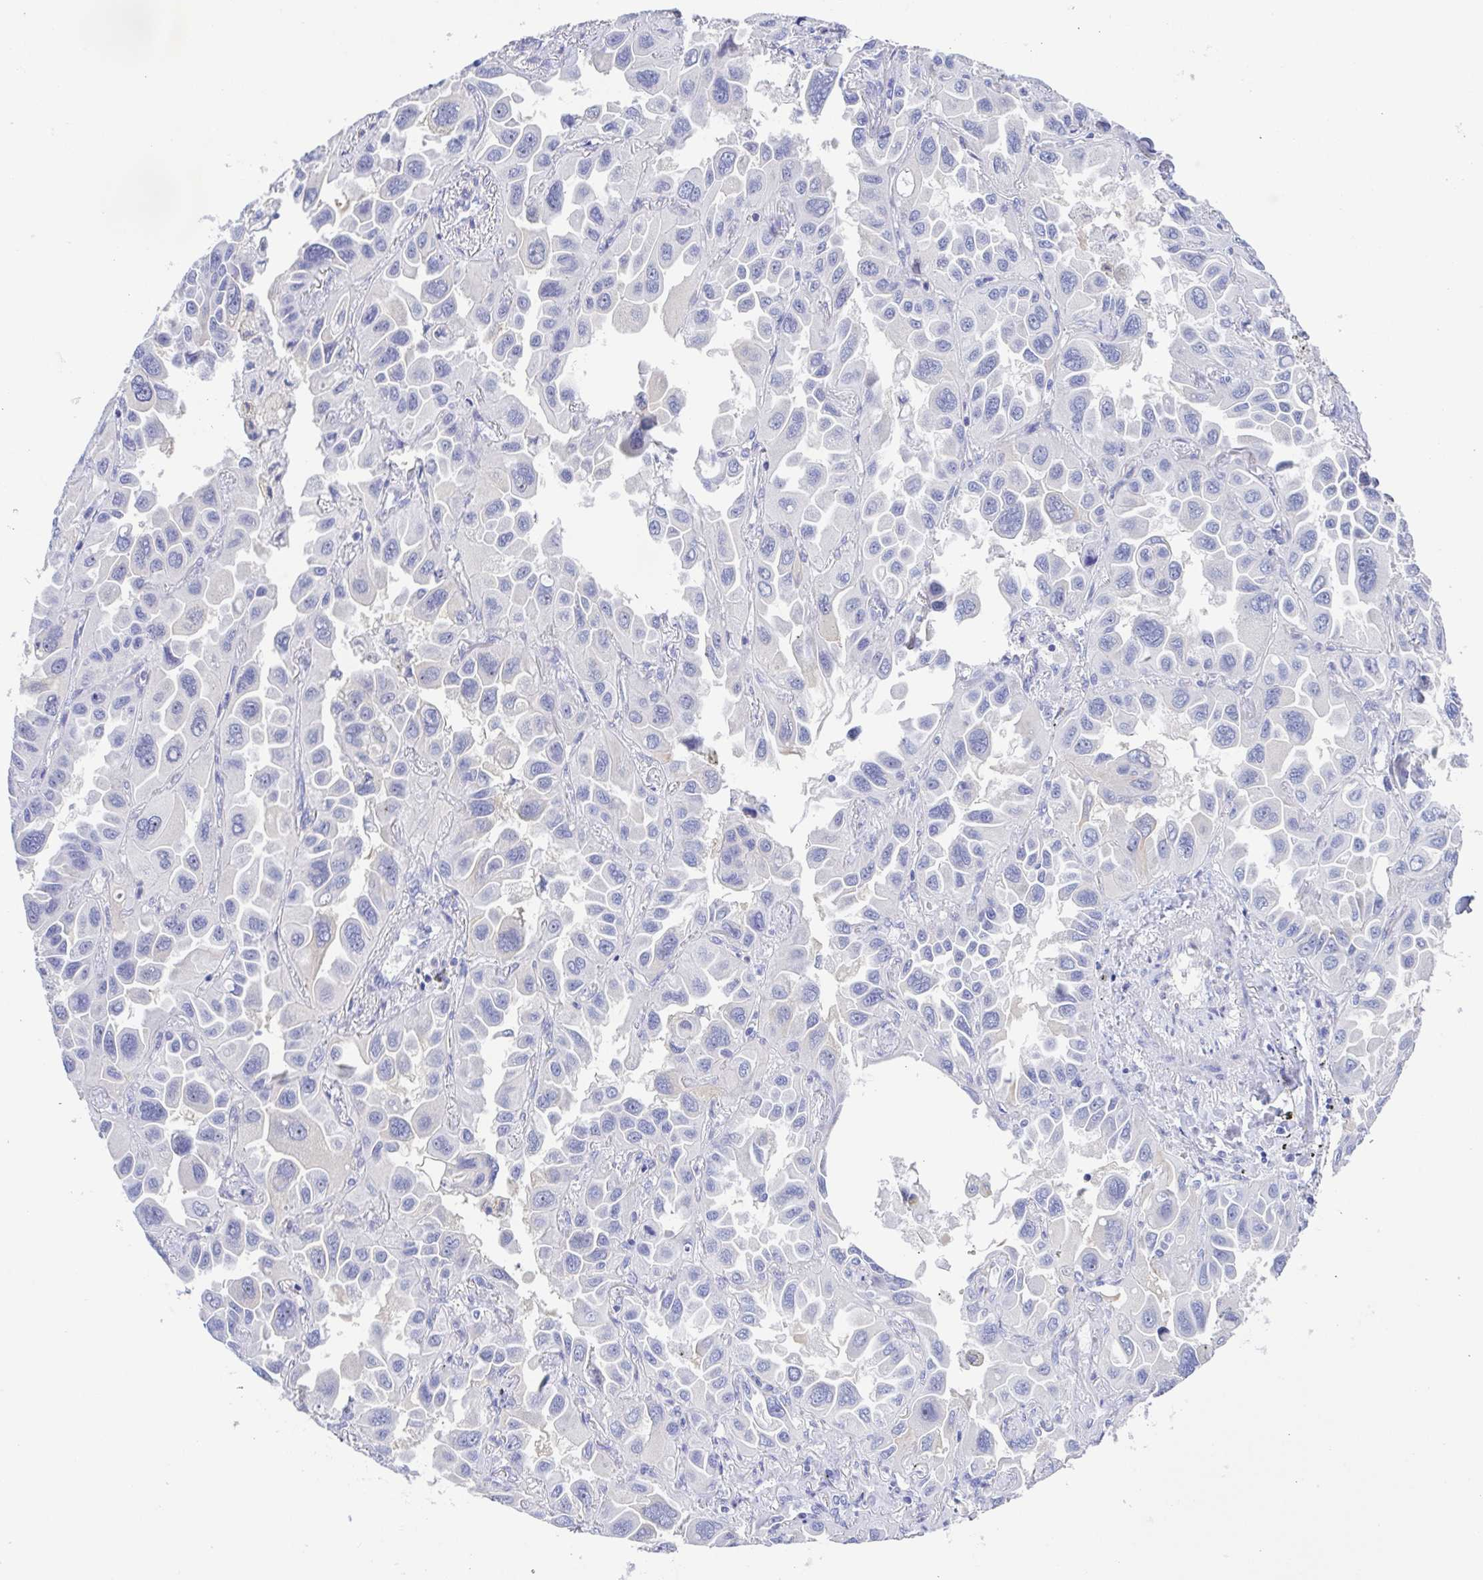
{"staining": {"intensity": "negative", "quantity": "none", "location": "none"}, "tissue": "lung cancer", "cell_type": "Tumor cells", "image_type": "cancer", "snomed": [{"axis": "morphology", "description": "Adenocarcinoma, NOS"}, {"axis": "topography", "description": "Lung"}], "caption": "Immunohistochemistry (IHC) of human lung cancer (adenocarcinoma) reveals no staining in tumor cells.", "gene": "MUCL3", "patient": {"sex": "male", "age": 64}}